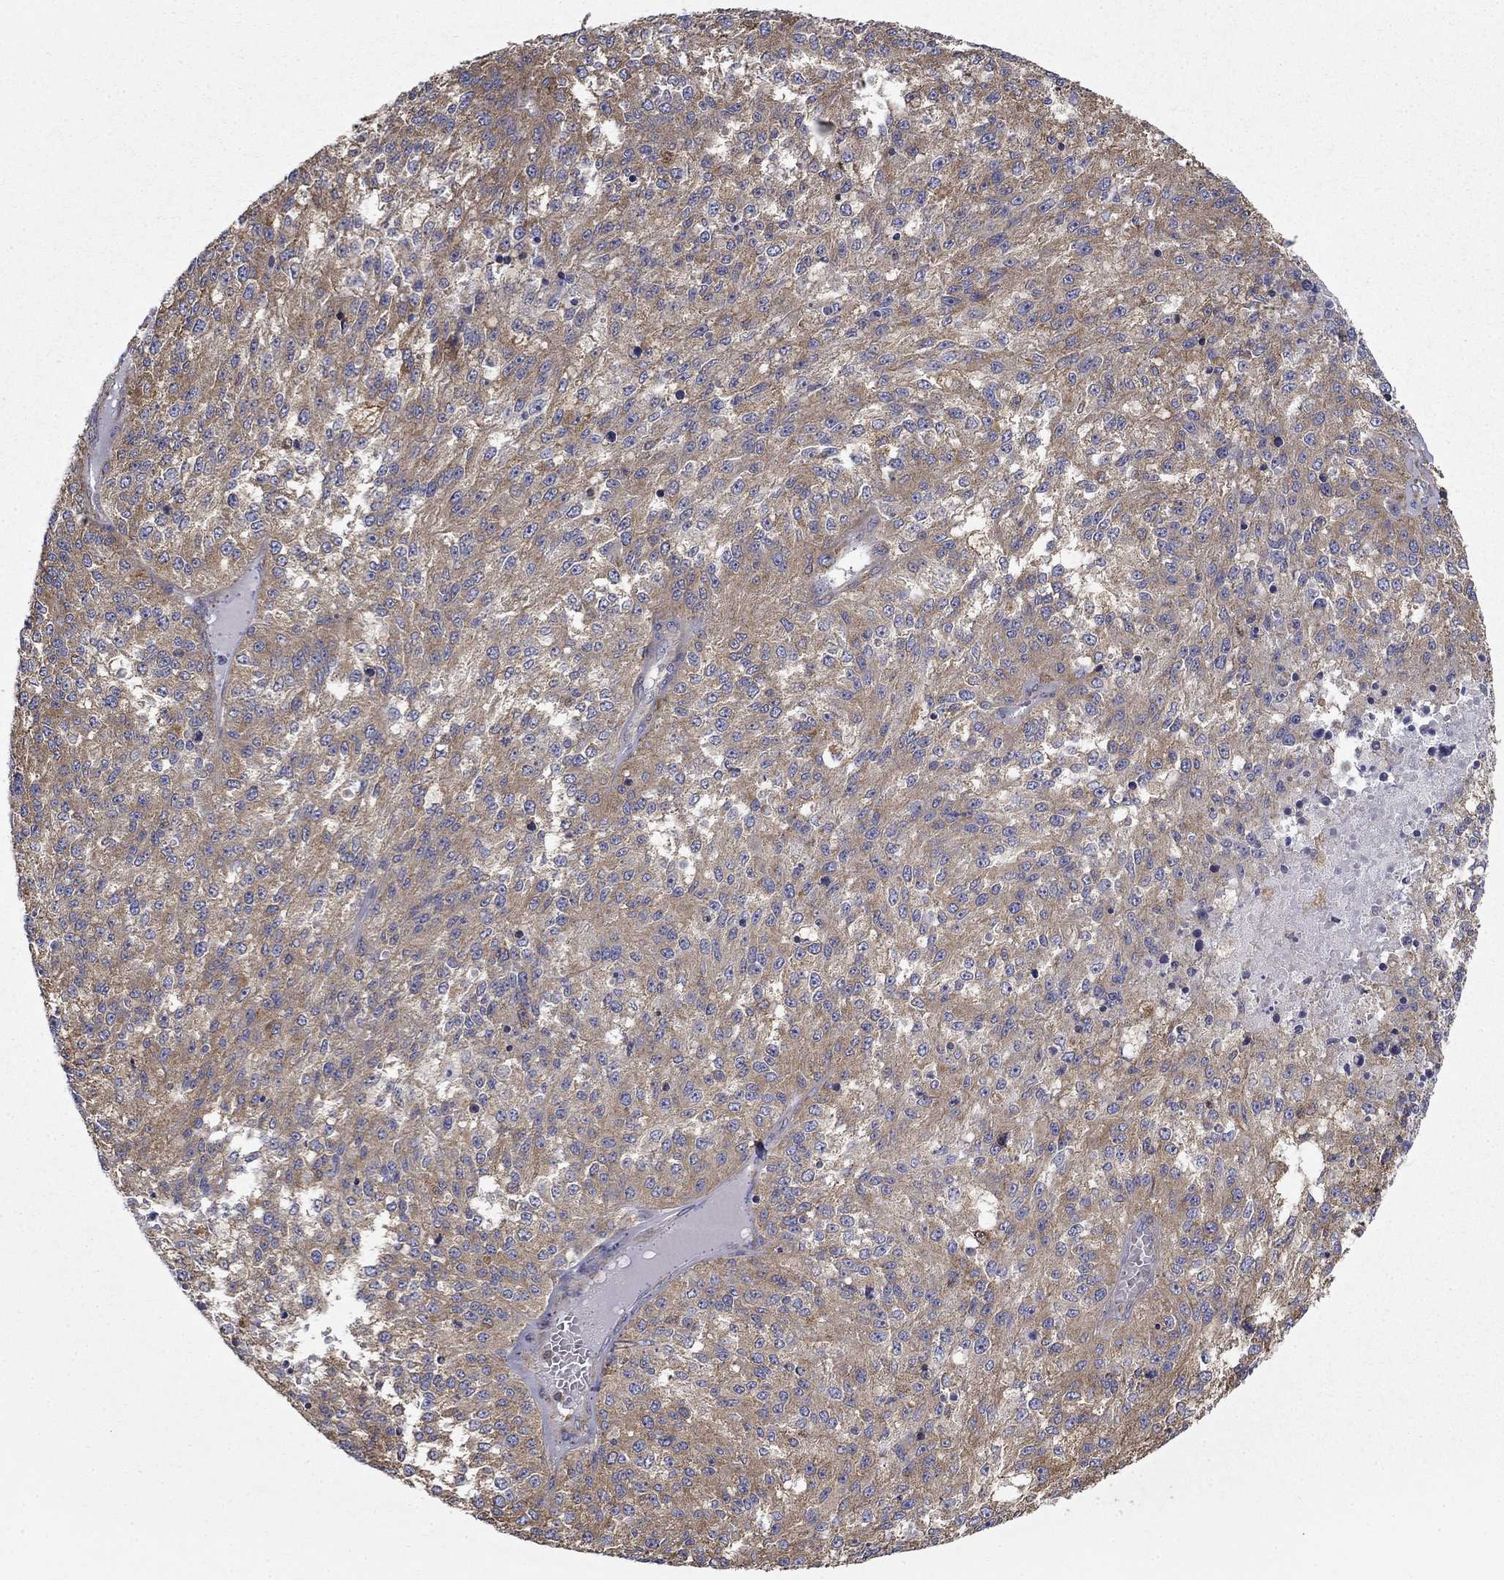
{"staining": {"intensity": "moderate", "quantity": "25%-75%", "location": "cytoplasmic/membranous"}, "tissue": "melanoma", "cell_type": "Tumor cells", "image_type": "cancer", "snomed": [{"axis": "morphology", "description": "Malignant melanoma, Metastatic site"}, {"axis": "topography", "description": "Lymph node"}], "caption": "Immunohistochemical staining of human melanoma displays medium levels of moderate cytoplasmic/membranous expression in about 25%-75% of tumor cells. (DAB (3,3'-diaminobenzidine) IHC with brightfield microscopy, high magnification).", "gene": "NME5", "patient": {"sex": "female", "age": 64}}